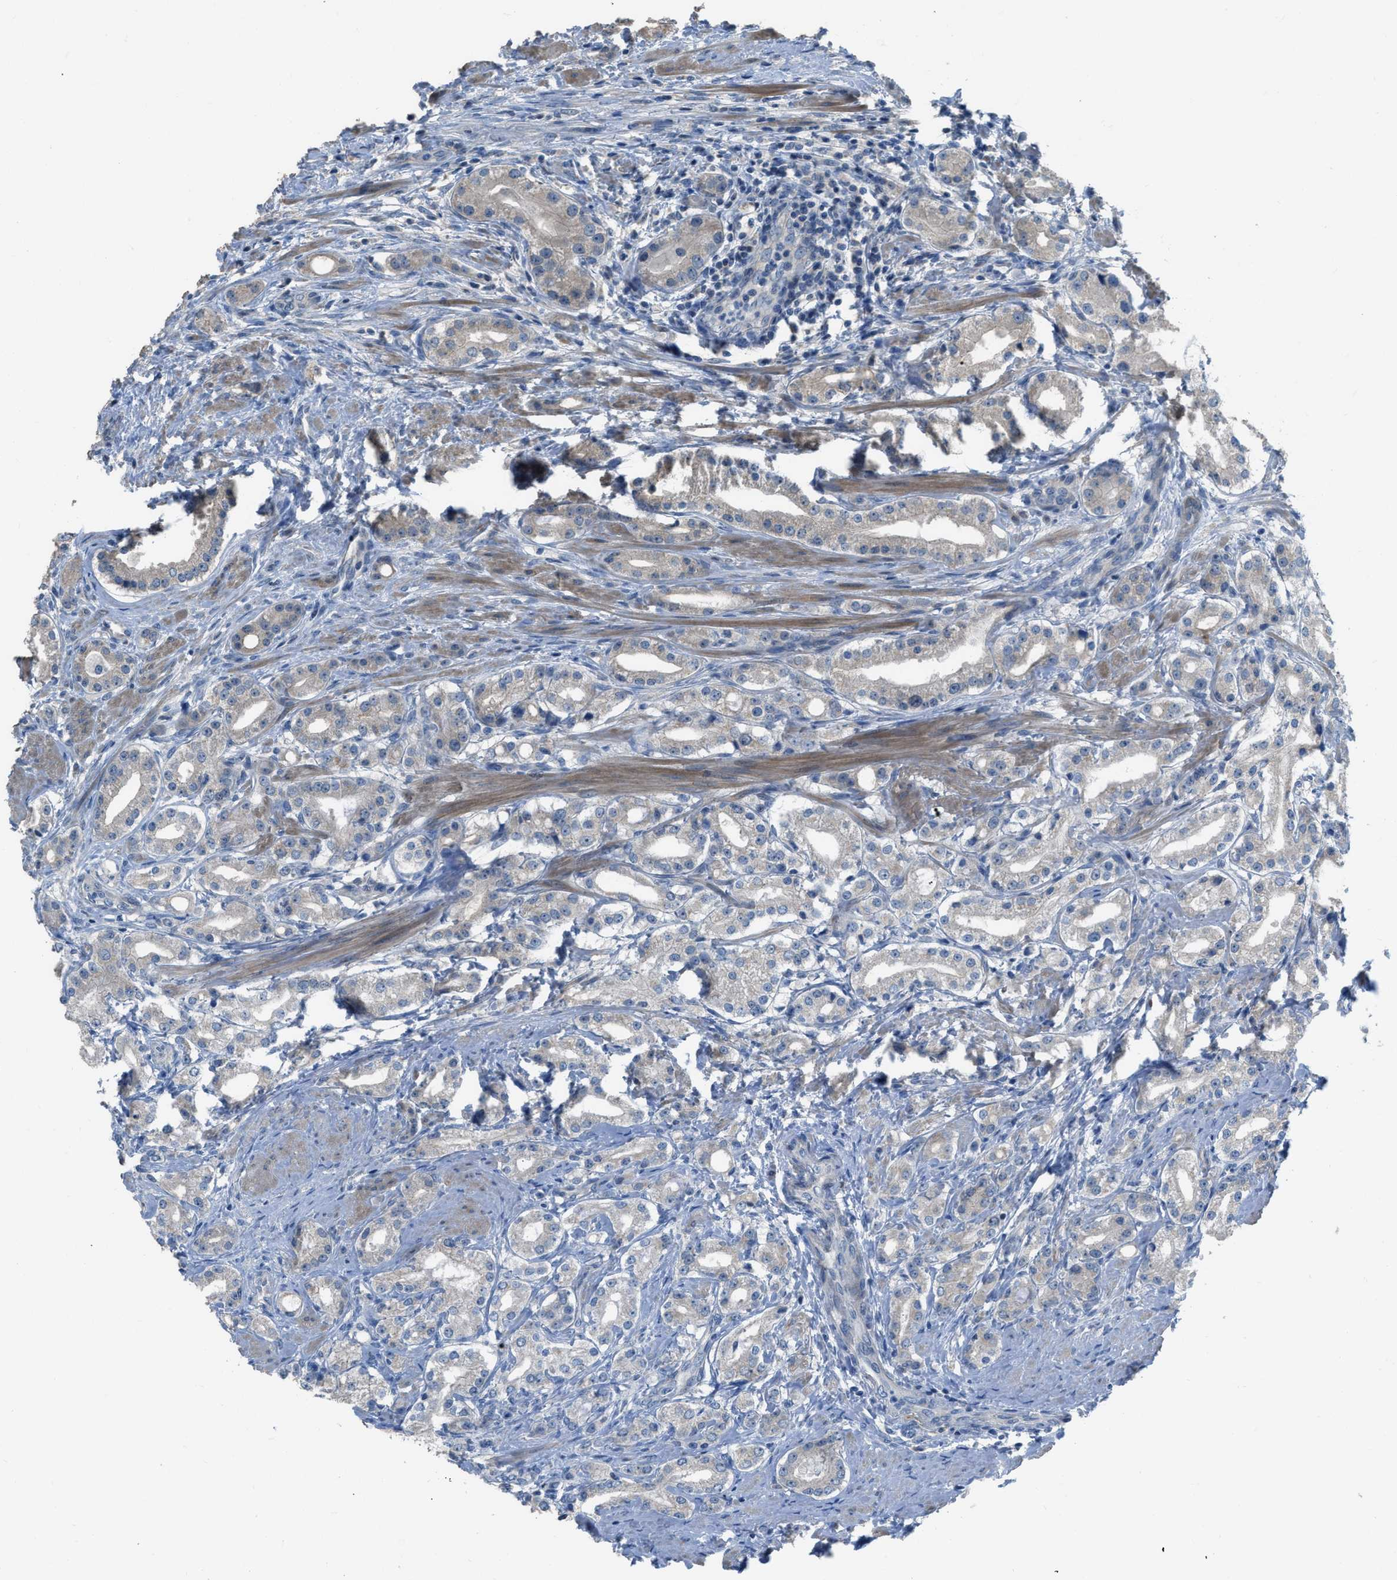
{"staining": {"intensity": "weak", "quantity": ">75%", "location": "cytoplasmic/membranous"}, "tissue": "prostate cancer", "cell_type": "Tumor cells", "image_type": "cancer", "snomed": [{"axis": "morphology", "description": "Adenocarcinoma, Low grade"}, {"axis": "topography", "description": "Prostate"}], "caption": "Weak cytoplasmic/membranous expression is present in about >75% of tumor cells in prostate cancer.", "gene": "TIMD4", "patient": {"sex": "male", "age": 63}}